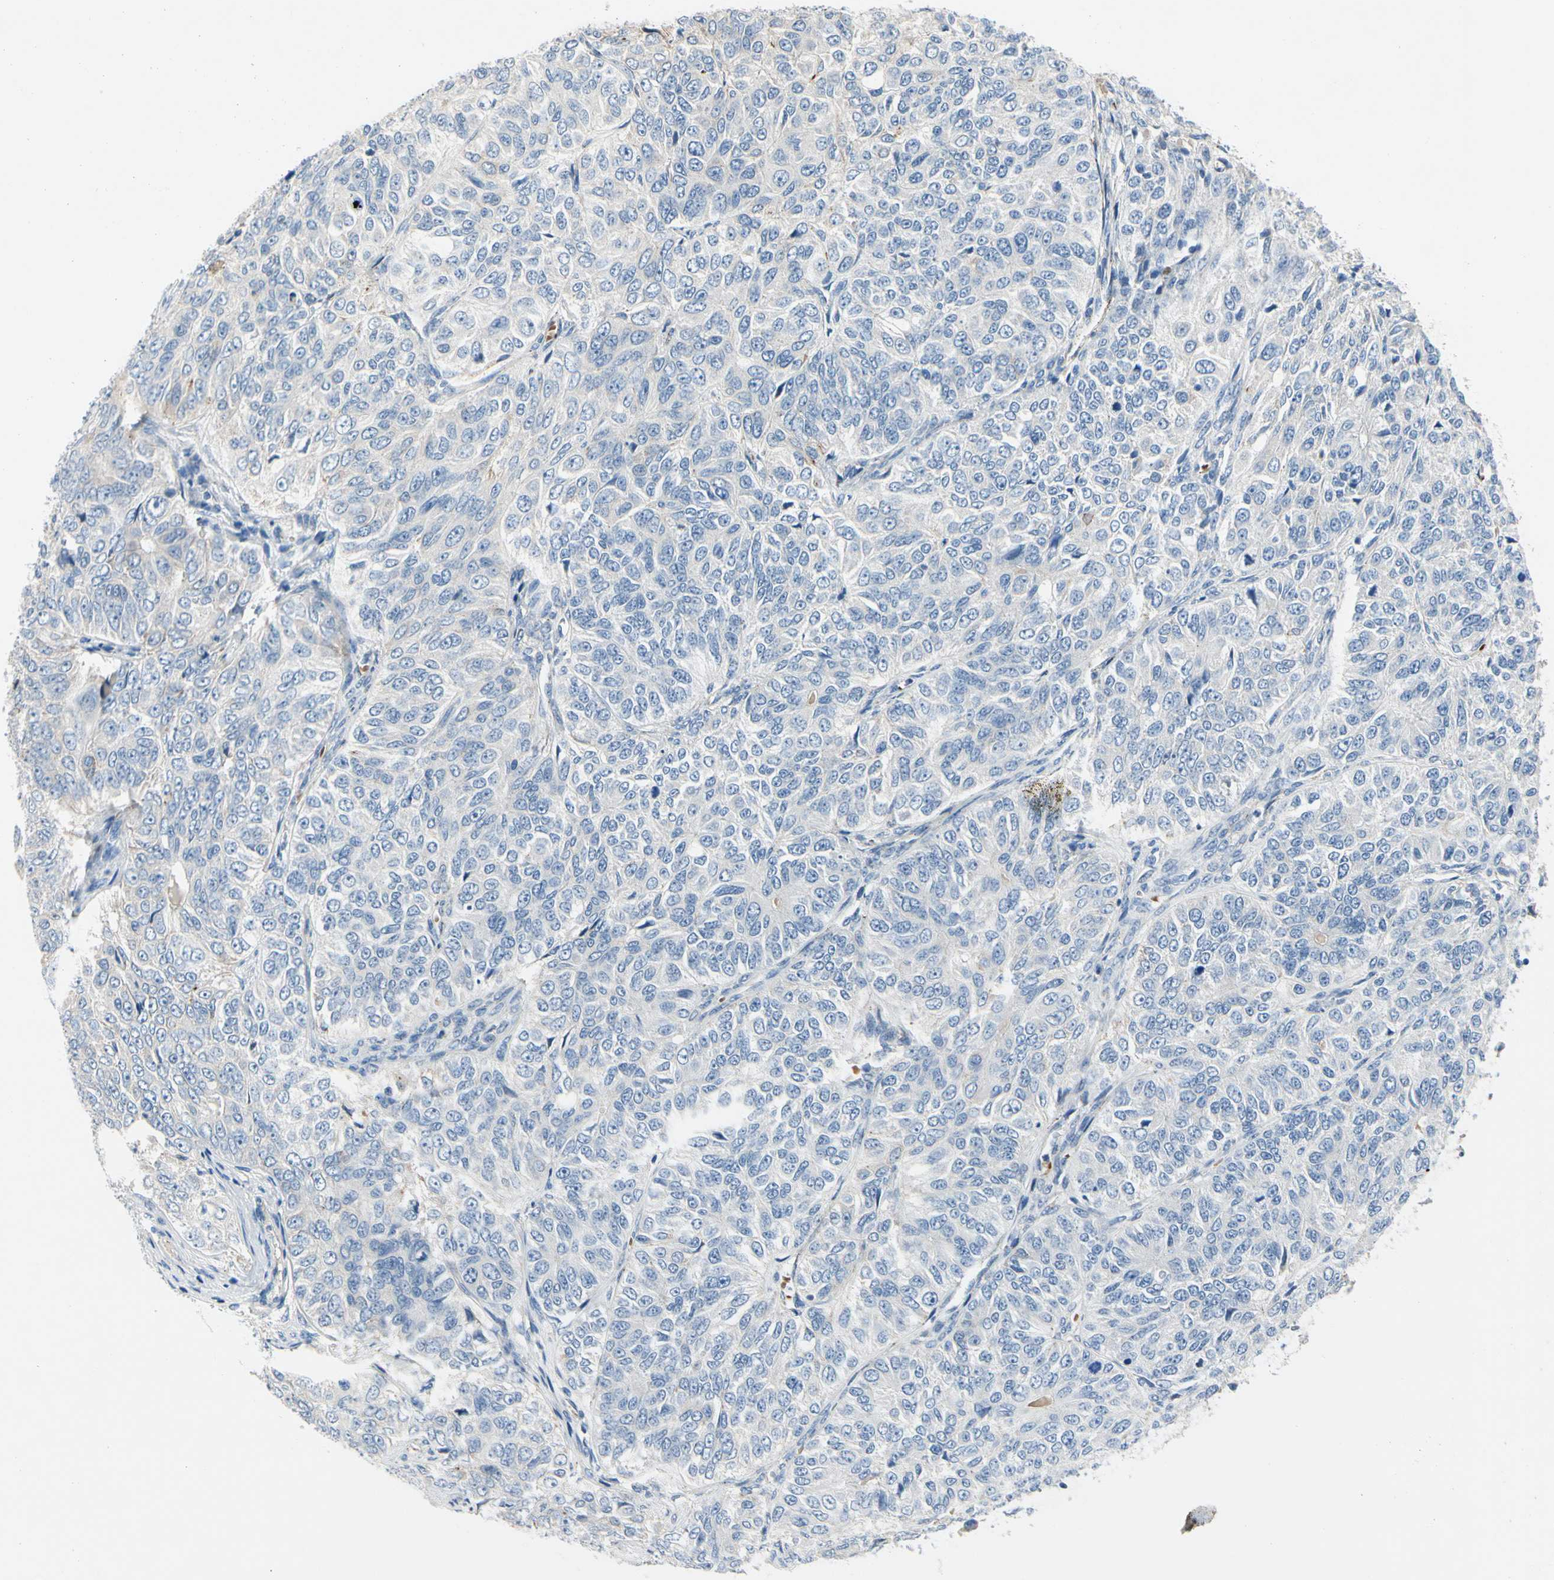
{"staining": {"intensity": "weak", "quantity": "<25%", "location": "cytoplasmic/membranous"}, "tissue": "ovarian cancer", "cell_type": "Tumor cells", "image_type": "cancer", "snomed": [{"axis": "morphology", "description": "Carcinoma, endometroid"}, {"axis": "topography", "description": "Ovary"}], "caption": "An IHC micrograph of ovarian cancer (endometroid carcinoma) is shown. There is no staining in tumor cells of ovarian cancer (endometroid carcinoma). Brightfield microscopy of immunohistochemistry stained with DAB (brown) and hematoxylin (blue), captured at high magnification.", "gene": "RETSAT", "patient": {"sex": "female", "age": 51}}